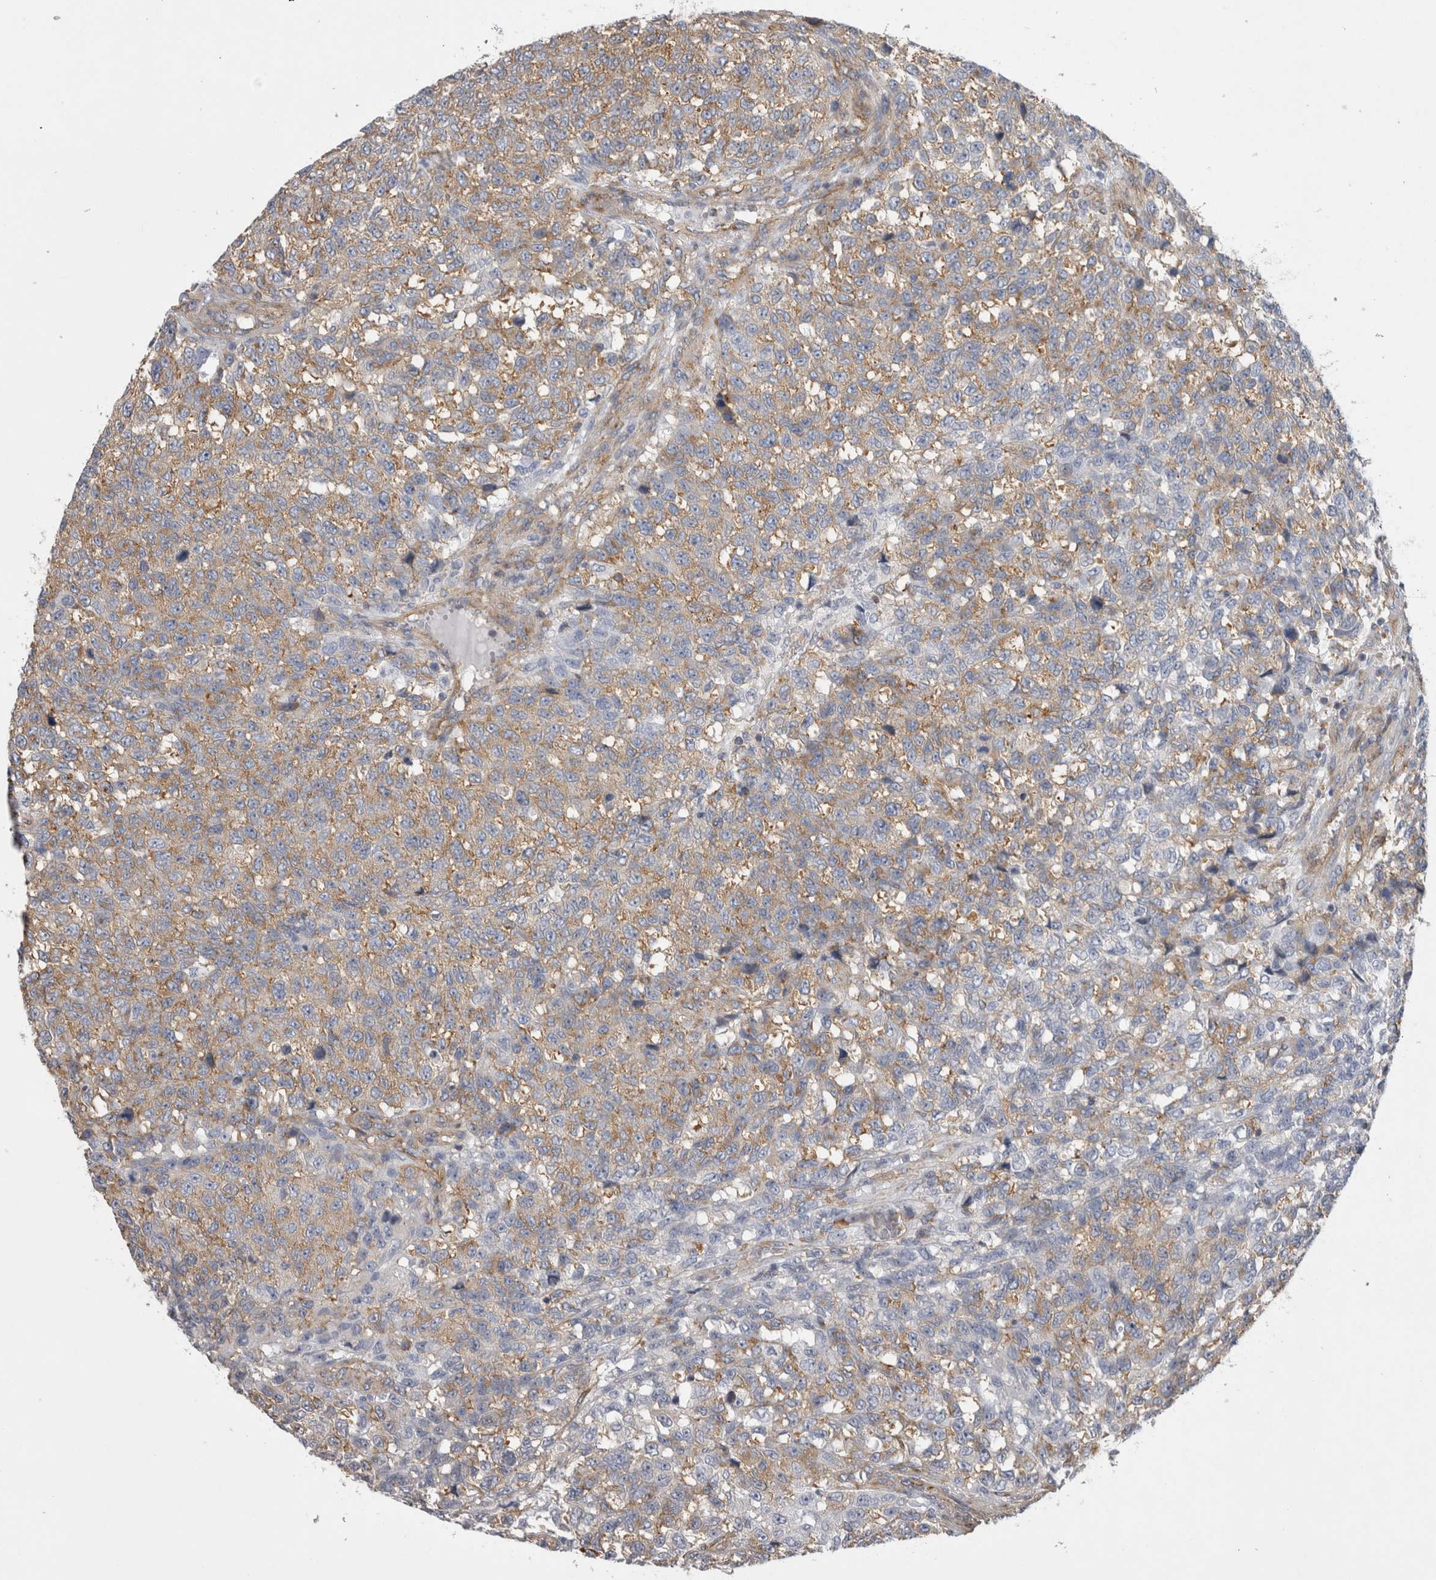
{"staining": {"intensity": "weak", "quantity": ">75%", "location": "cytoplasmic/membranous"}, "tissue": "testis cancer", "cell_type": "Tumor cells", "image_type": "cancer", "snomed": [{"axis": "morphology", "description": "Seminoma, NOS"}, {"axis": "topography", "description": "Testis"}], "caption": "Testis cancer tissue displays weak cytoplasmic/membranous expression in approximately >75% of tumor cells, visualized by immunohistochemistry.", "gene": "ATXN3", "patient": {"sex": "male", "age": 59}}